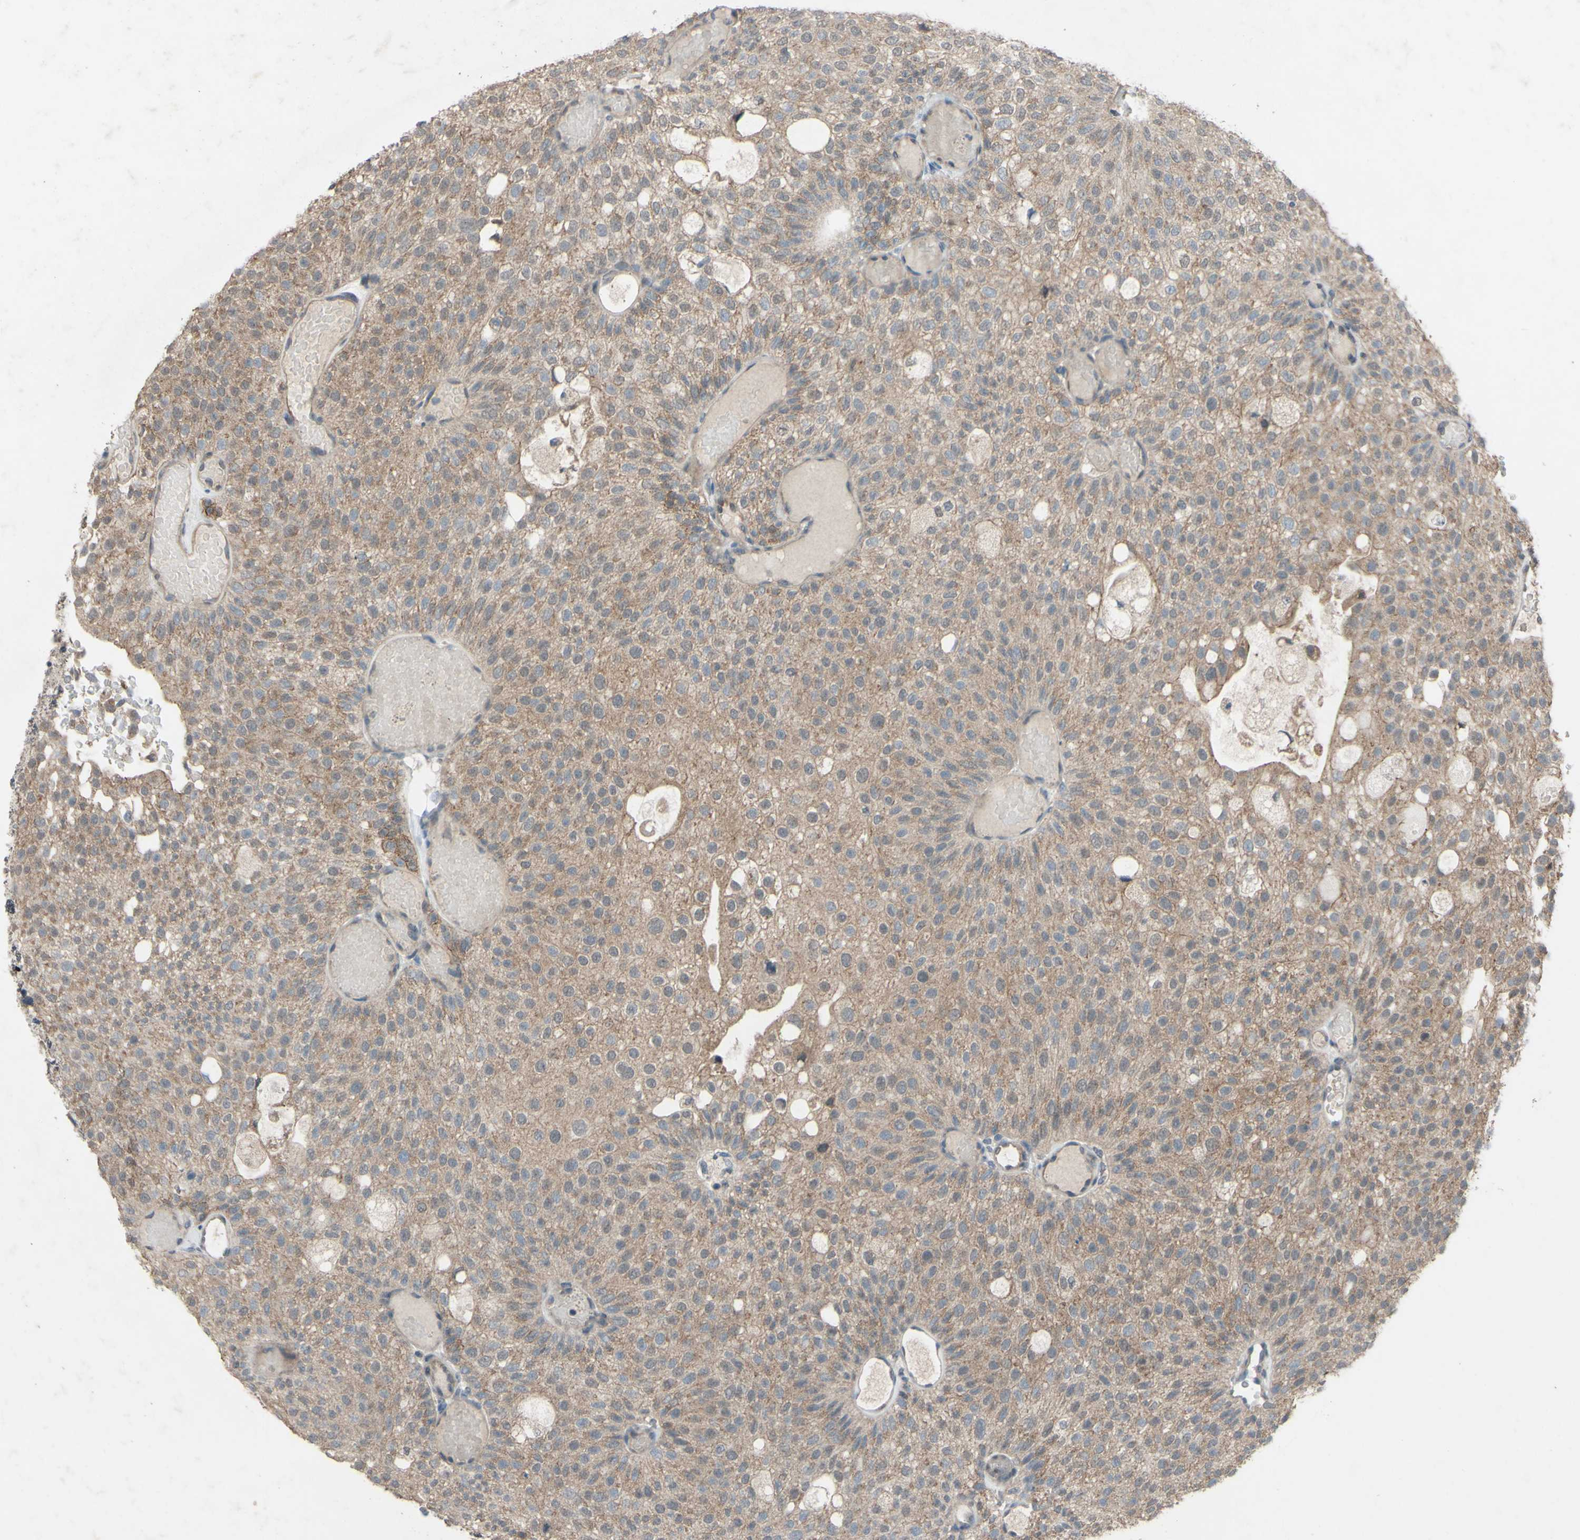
{"staining": {"intensity": "moderate", "quantity": ">75%", "location": "cytoplasmic/membranous"}, "tissue": "urothelial cancer", "cell_type": "Tumor cells", "image_type": "cancer", "snomed": [{"axis": "morphology", "description": "Urothelial carcinoma, Low grade"}, {"axis": "topography", "description": "Urinary bladder"}], "caption": "Urothelial cancer tissue reveals moderate cytoplasmic/membranous staining in approximately >75% of tumor cells, visualized by immunohistochemistry.", "gene": "CDCP1", "patient": {"sex": "male", "age": 78}}